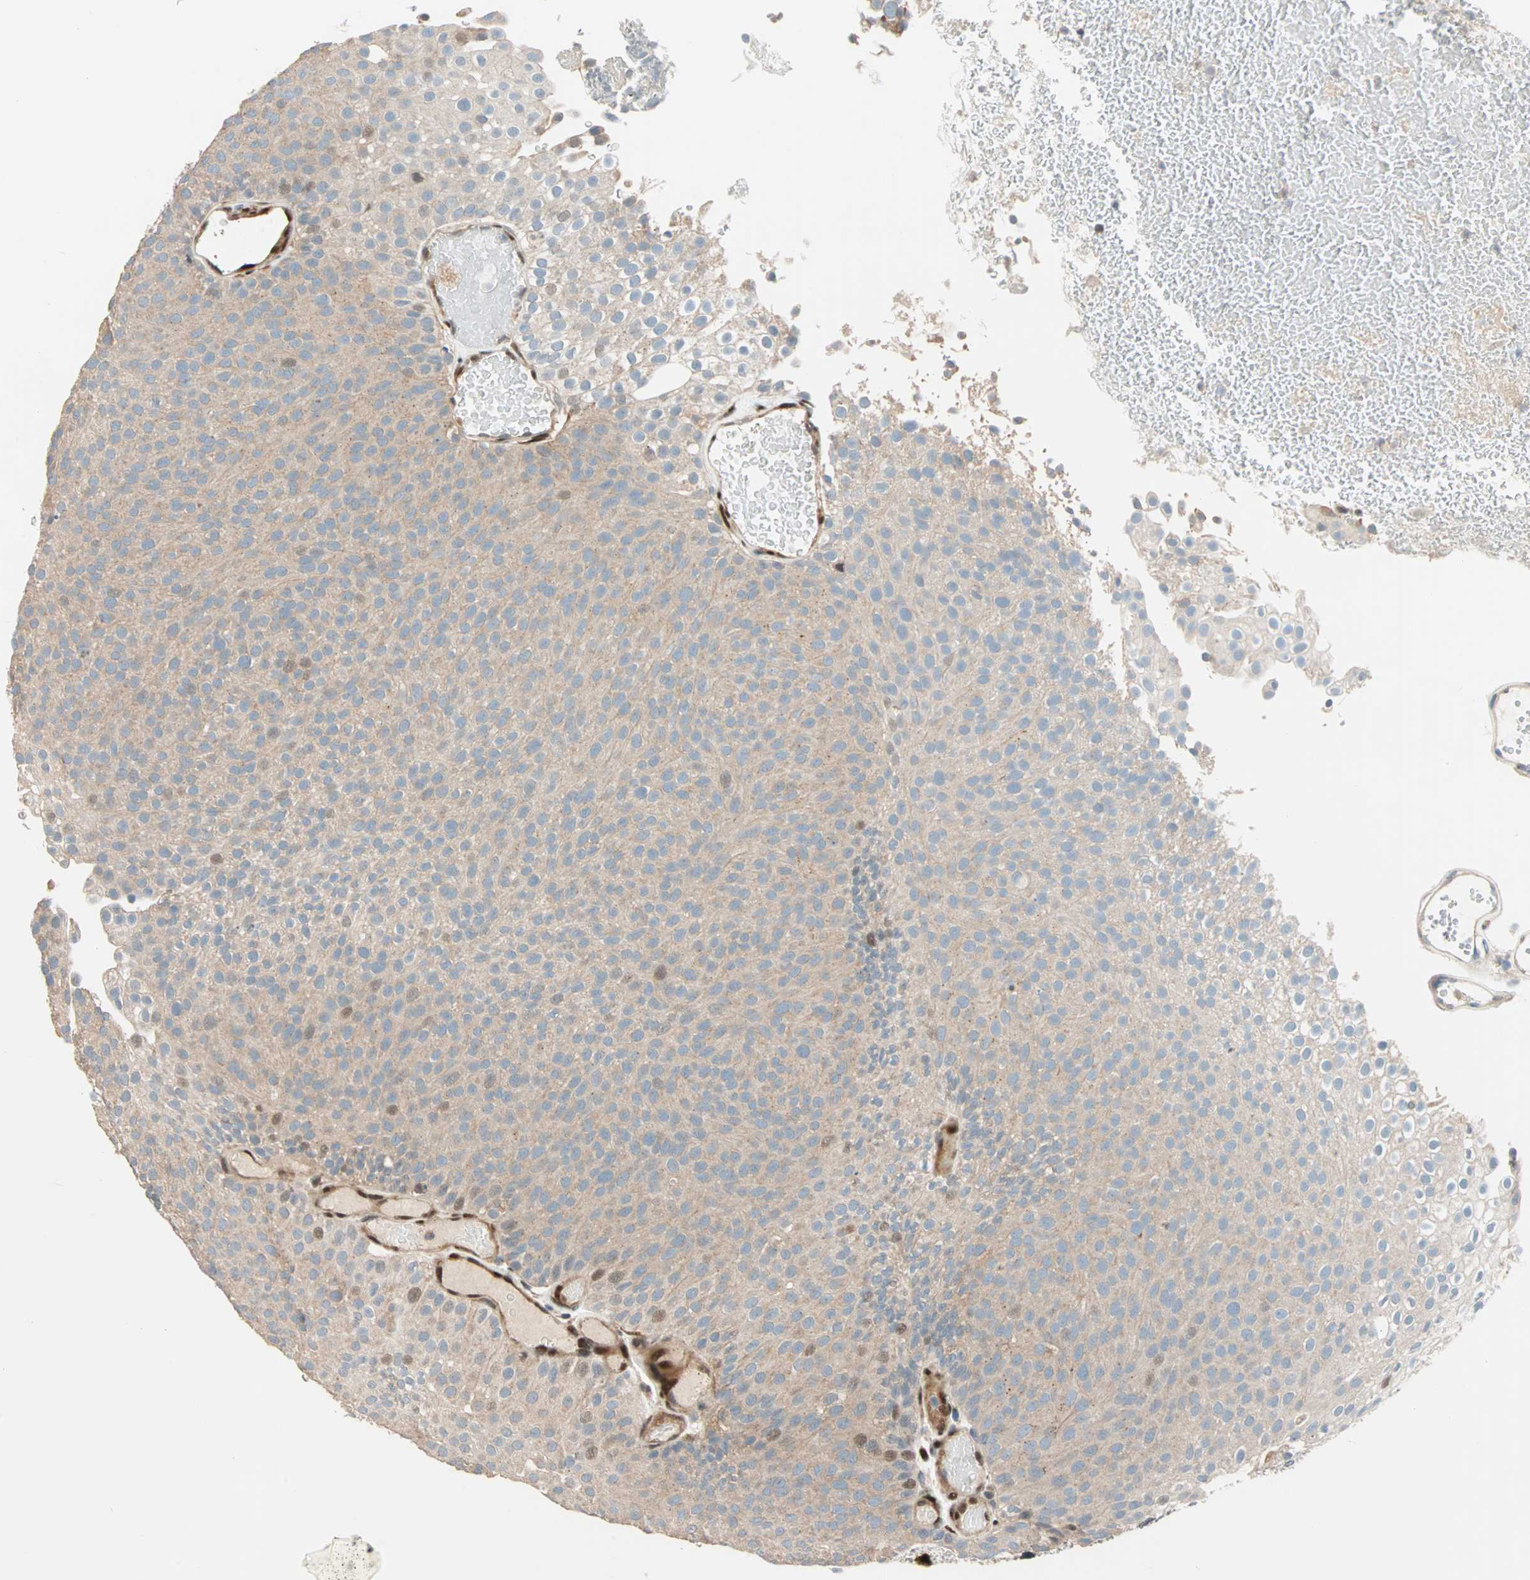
{"staining": {"intensity": "weak", "quantity": ">75%", "location": "cytoplasmic/membranous"}, "tissue": "urothelial cancer", "cell_type": "Tumor cells", "image_type": "cancer", "snomed": [{"axis": "morphology", "description": "Urothelial carcinoma, Low grade"}, {"axis": "topography", "description": "Urinary bladder"}], "caption": "Low-grade urothelial carcinoma tissue reveals weak cytoplasmic/membranous positivity in approximately >75% of tumor cells (DAB IHC with brightfield microscopy, high magnification).", "gene": "HECW1", "patient": {"sex": "male", "age": 78}}